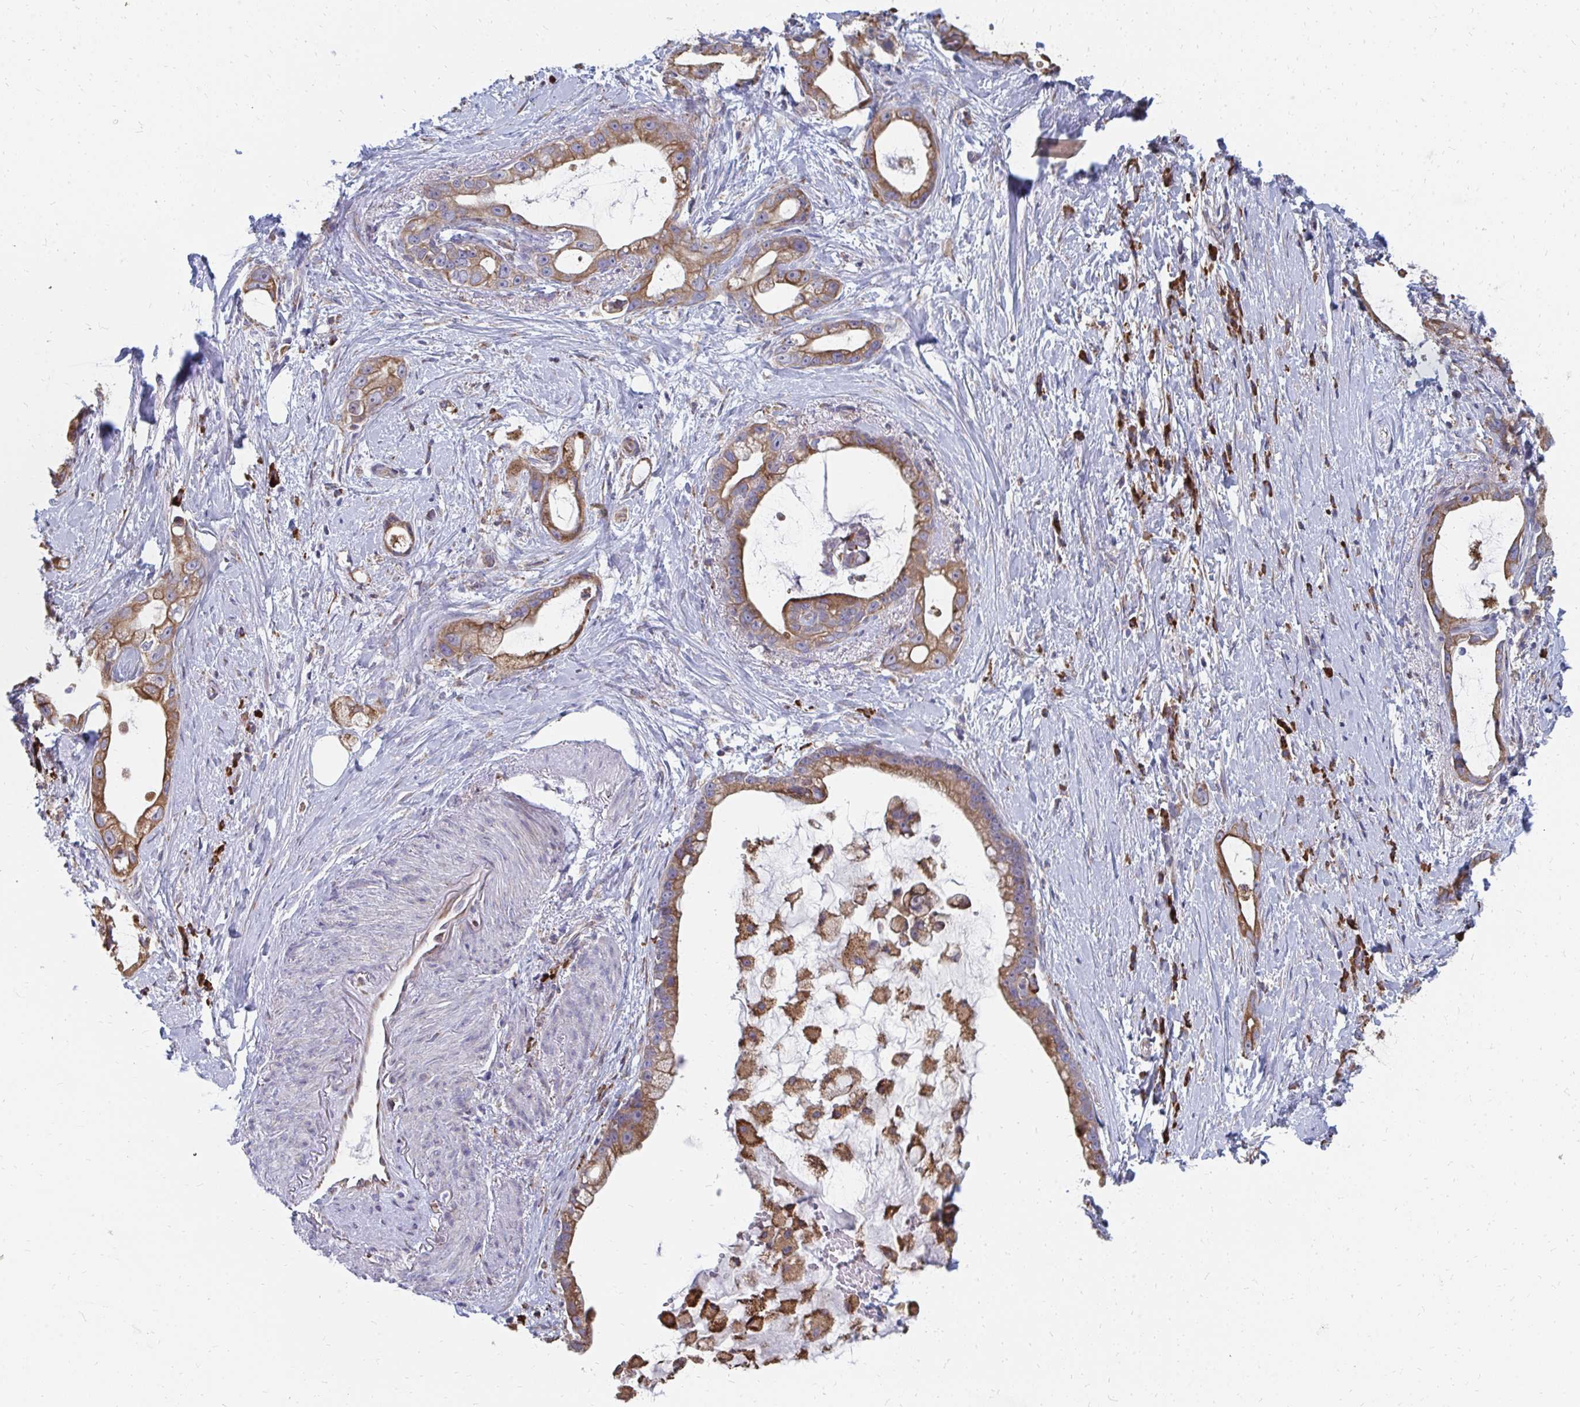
{"staining": {"intensity": "moderate", "quantity": ">75%", "location": "cytoplasmic/membranous"}, "tissue": "stomach cancer", "cell_type": "Tumor cells", "image_type": "cancer", "snomed": [{"axis": "morphology", "description": "Adenocarcinoma, NOS"}, {"axis": "topography", "description": "Stomach"}], "caption": "This histopathology image shows IHC staining of human stomach cancer (adenocarcinoma), with medium moderate cytoplasmic/membranous positivity in about >75% of tumor cells.", "gene": "PPP1R13L", "patient": {"sex": "male", "age": 55}}